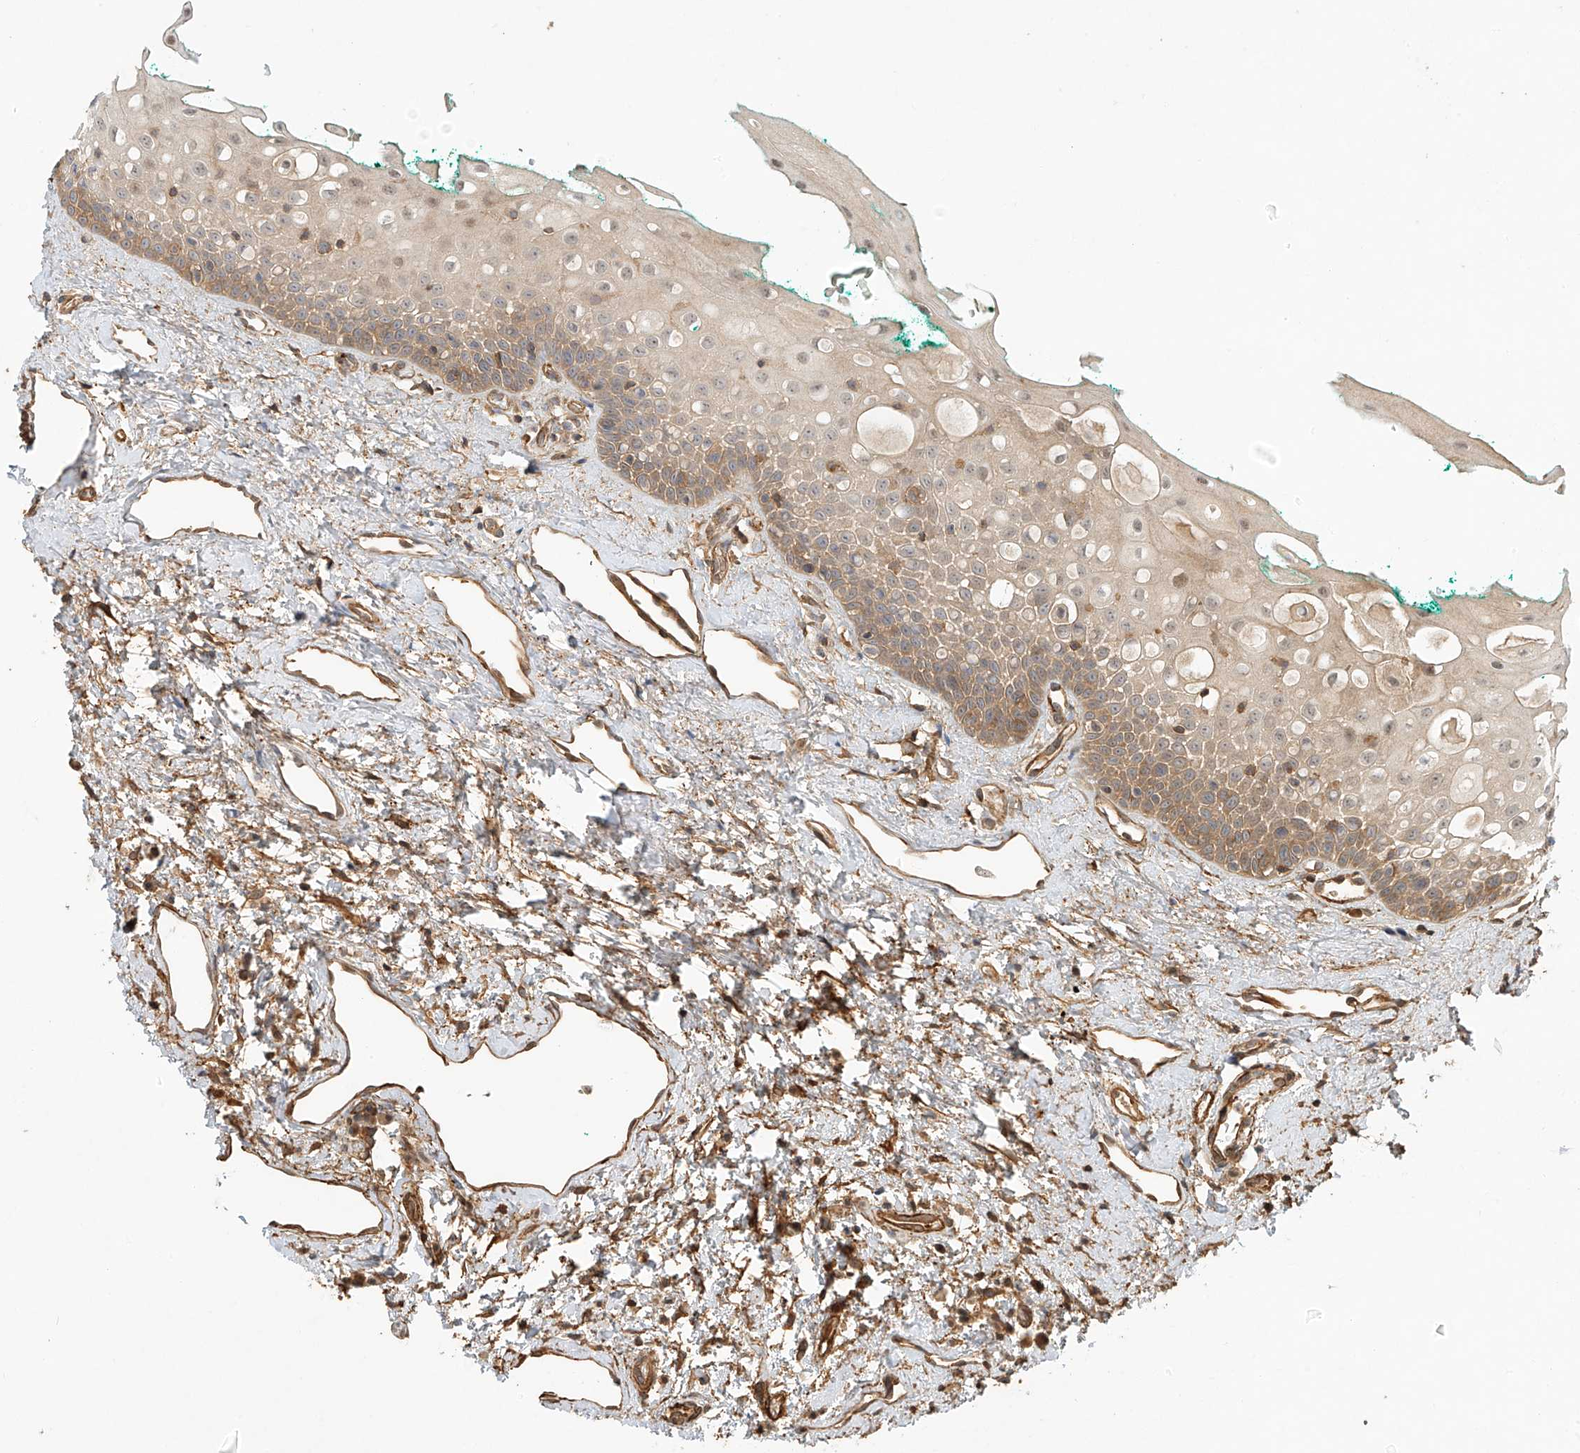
{"staining": {"intensity": "moderate", "quantity": ">75%", "location": "cytoplasmic/membranous"}, "tissue": "oral mucosa", "cell_type": "Squamous epithelial cells", "image_type": "normal", "snomed": [{"axis": "morphology", "description": "Normal tissue, NOS"}, {"axis": "topography", "description": "Oral tissue"}], "caption": "Unremarkable oral mucosa demonstrates moderate cytoplasmic/membranous staining in approximately >75% of squamous epithelial cells.", "gene": "CSMD3", "patient": {"sex": "female", "age": 70}}